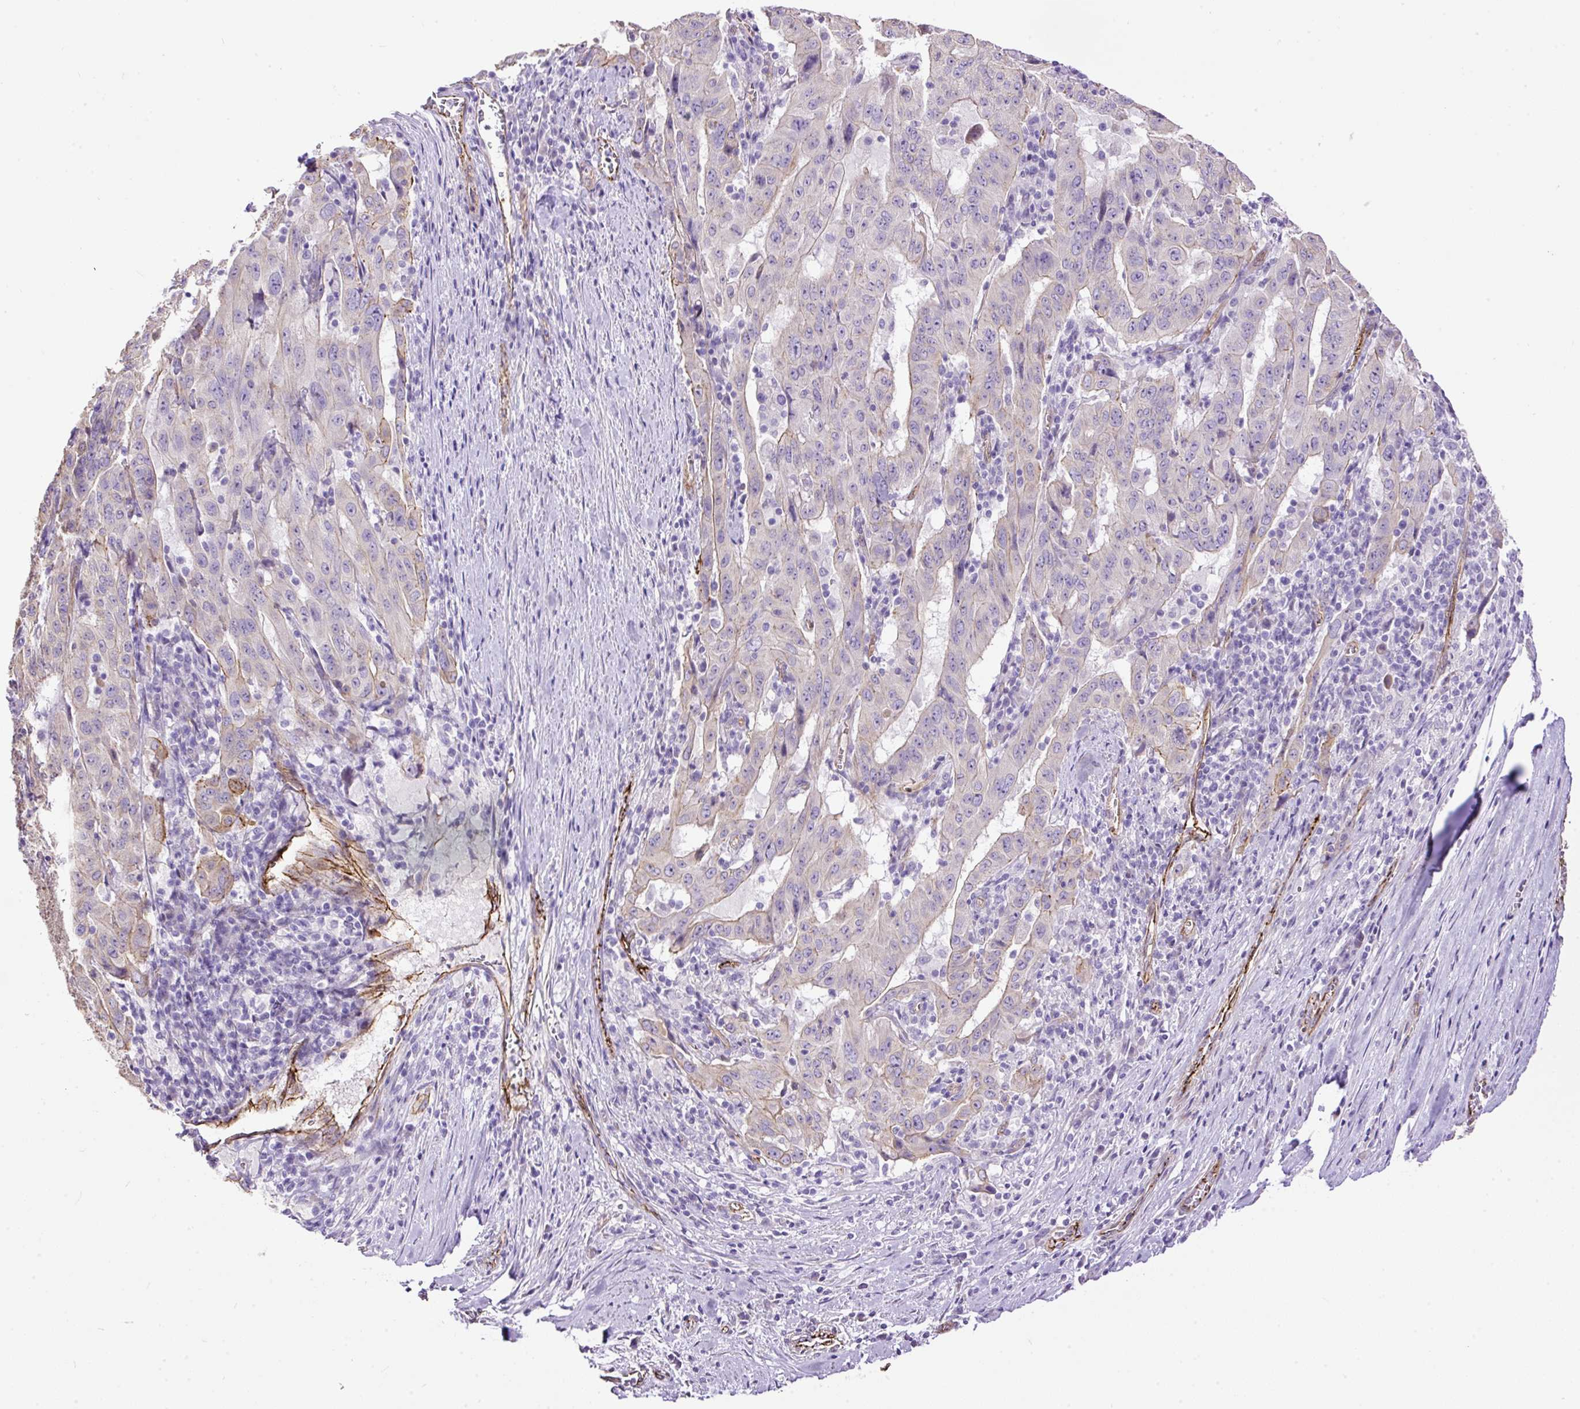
{"staining": {"intensity": "negative", "quantity": "none", "location": "none"}, "tissue": "pancreatic cancer", "cell_type": "Tumor cells", "image_type": "cancer", "snomed": [{"axis": "morphology", "description": "Adenocarcinoma, NOS"}, {"axis": "topography", "description": "Pancreas"}], "caption": "Immunohistochemical staining of pancreatic adenocarcinoma demonstrates no significant staining in tumor cells. (Brightfield microscopy of DAB IHC at high magnification).", "gene": "MAGEB16", "patient": {"sex": "male", "age": 63}}